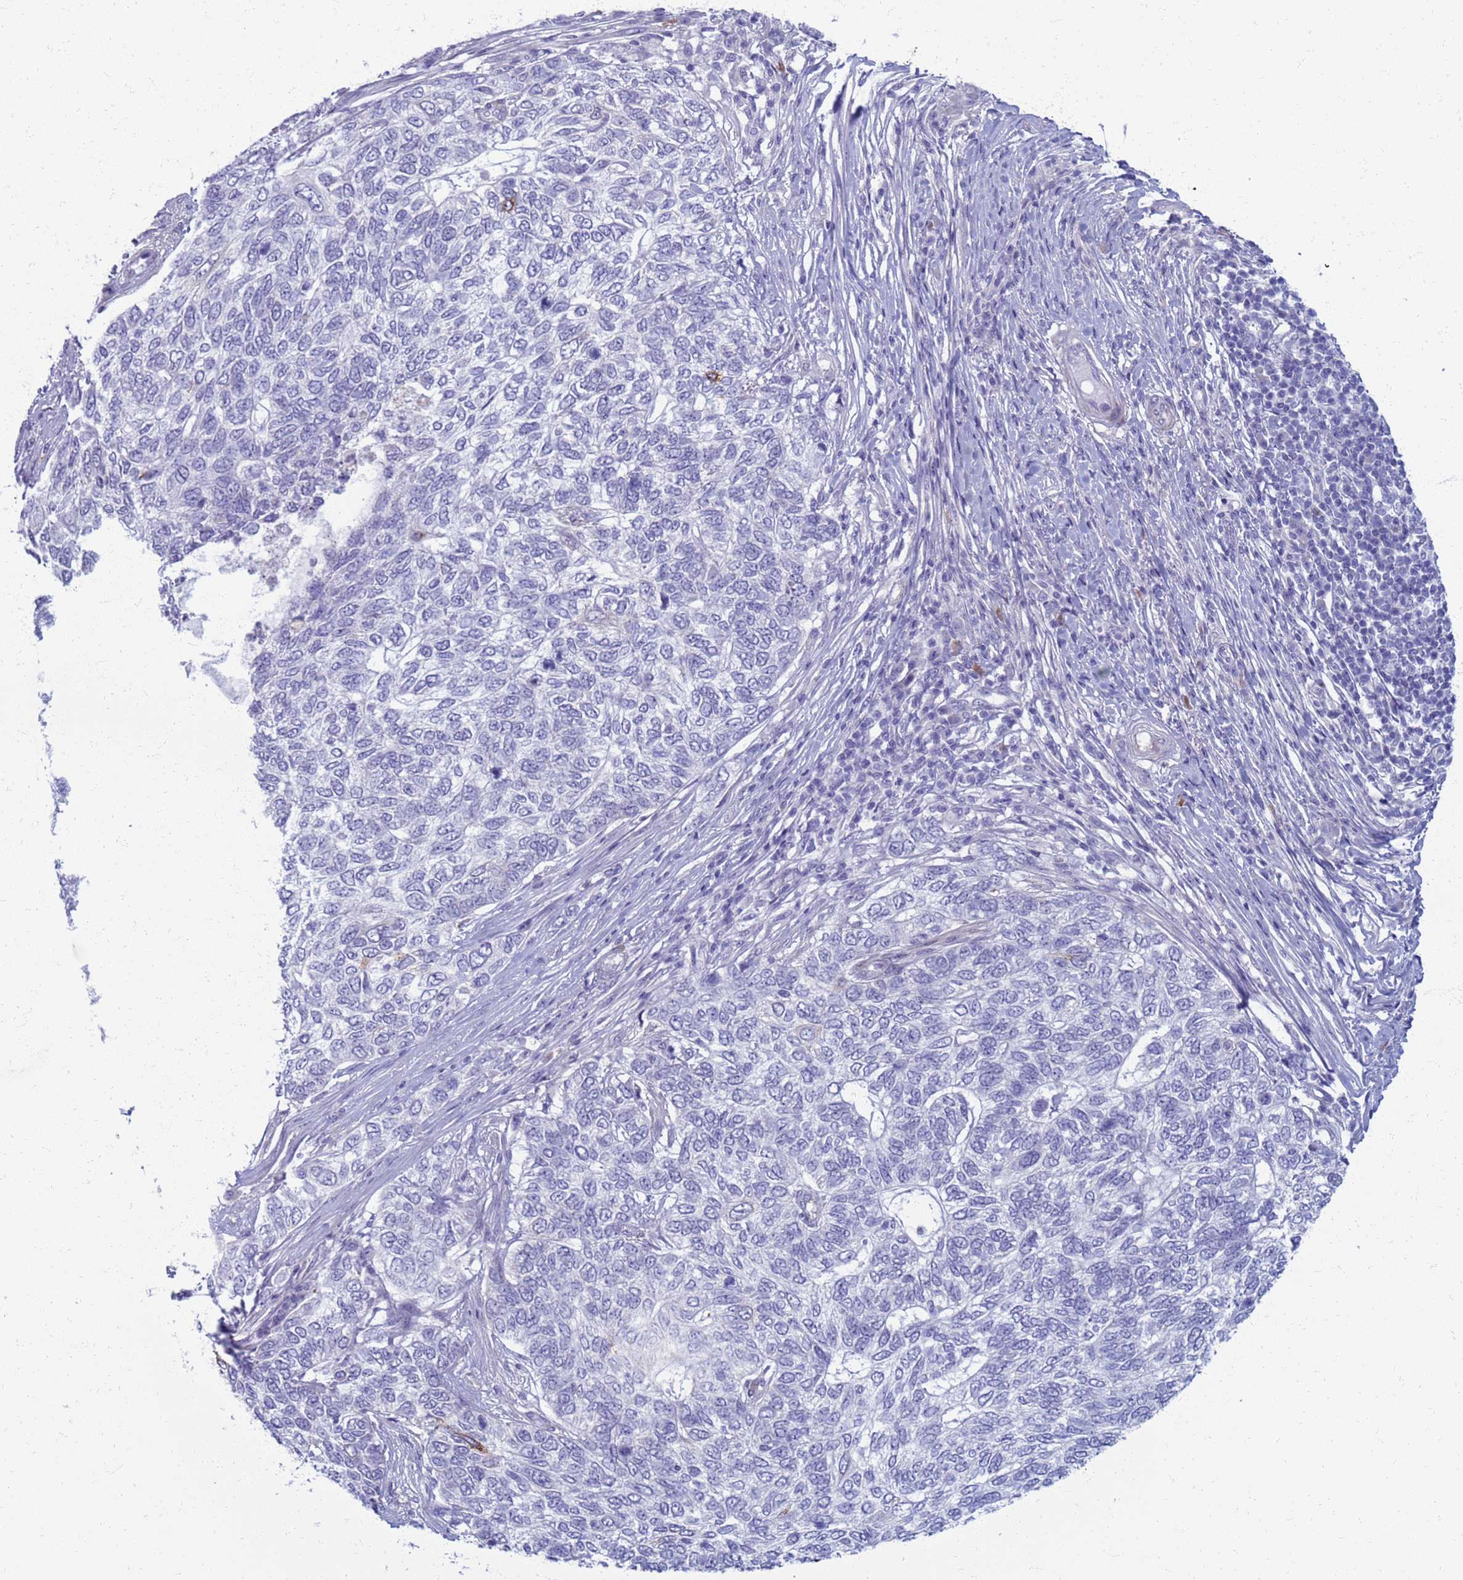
{"staining": {"intensity": "negative", "quantity": "none", "location": "none"}, "tissue": "skin cancer", "cell_type": "Tumor cells", "image_type": "cancer", "snomed": [{"axis": "morphology", "description": "Basal cell carcinoma"}, {"axis": "topography", "description": "Skin"}], "caption": "Skin cancer (basal cell carcinoma) stained for a protein using immunohistochemistry (IHC) exhibits no staining tumor cells.", "gene": "CLCA2", "patient": {"sex": "female", "age": 65}}